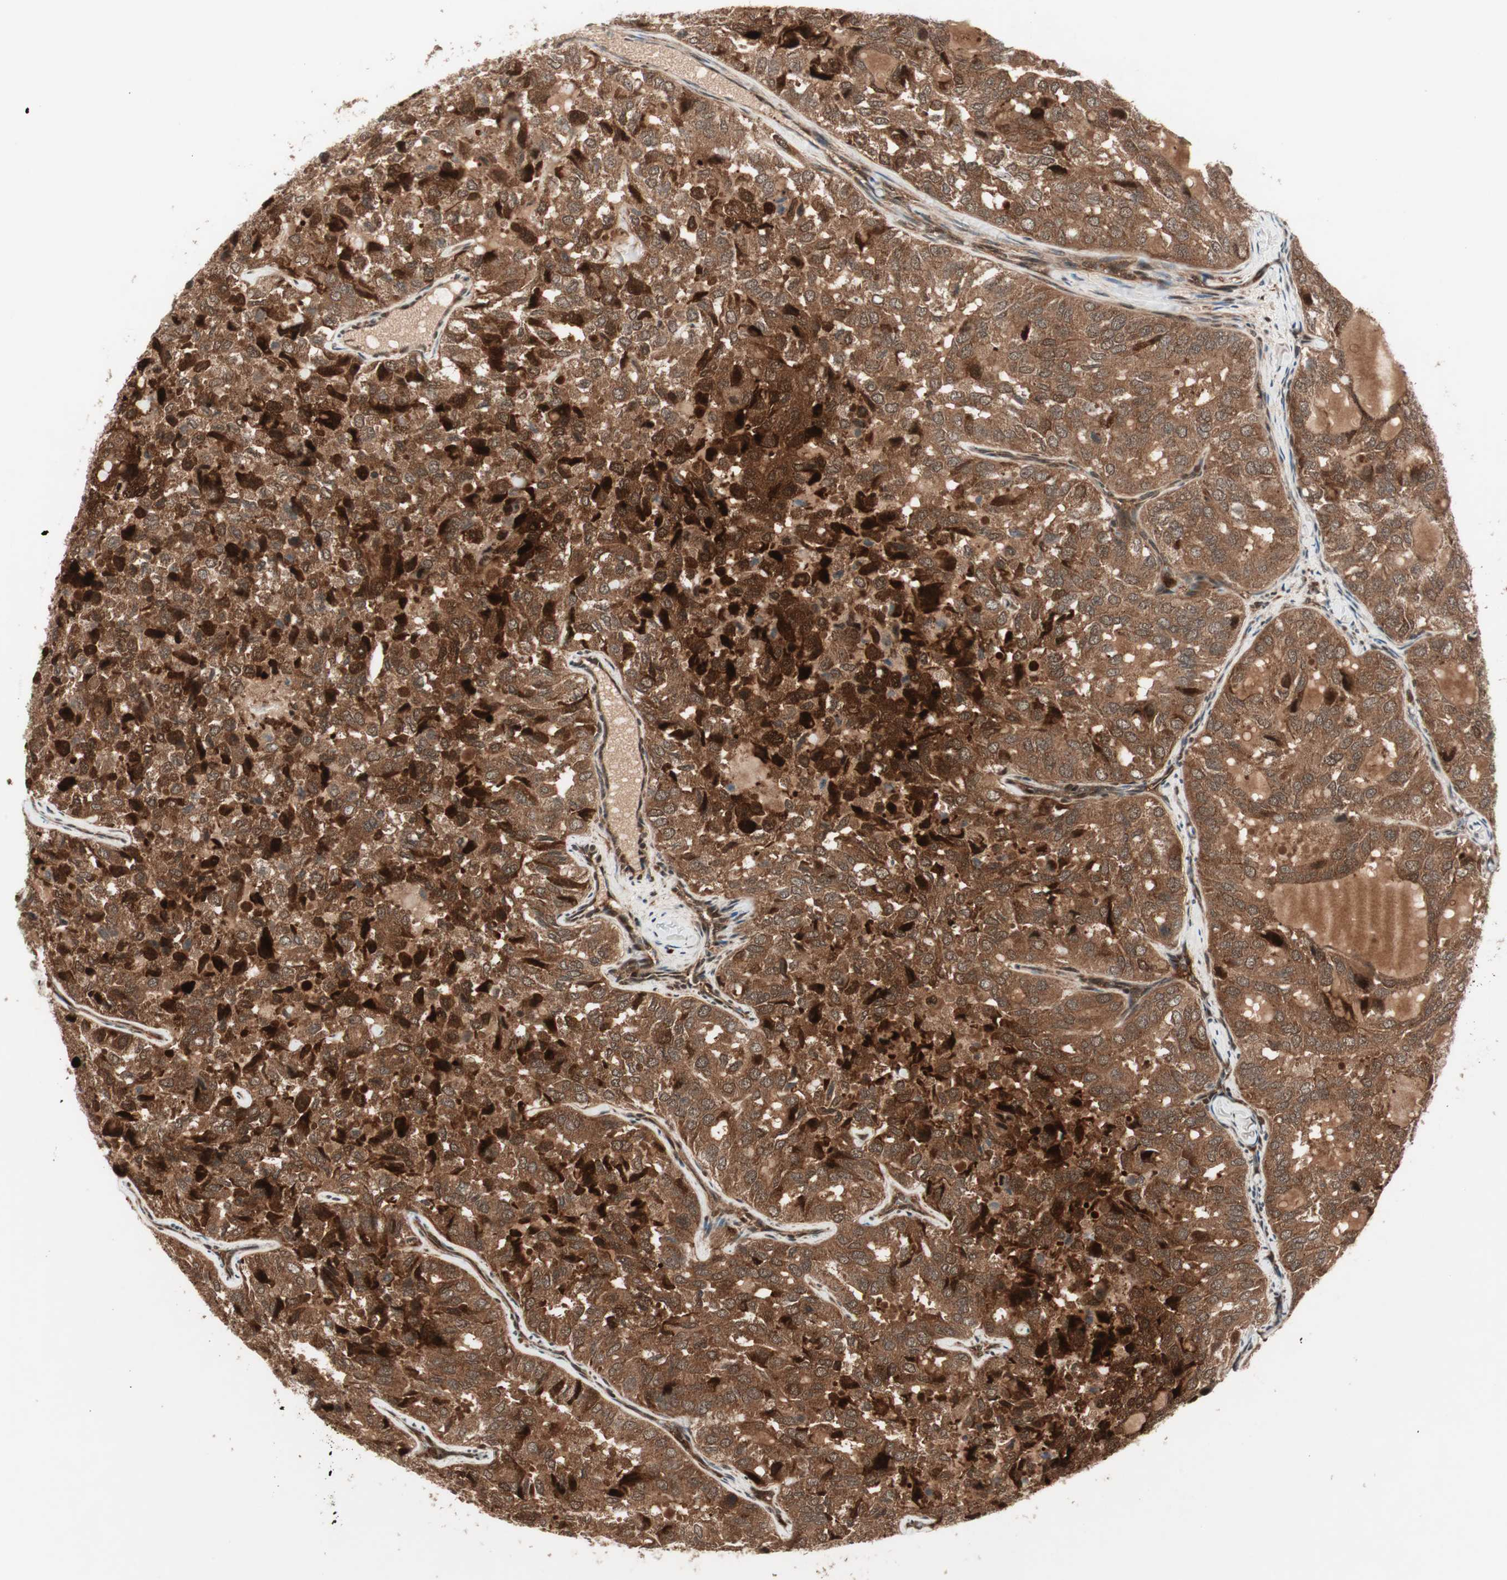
{"staining": {"intensity": "strong", "quantity": ">75%", "location": "cytoplasmic/membranous"}, "tissue": "thyroid cancer", "cell_type": "Tumor cells", "image_type": "cancer", "snomed": [{"axis": "morphology", "description": "Follicular adenoma carcinoma, NOS"}, {"axis": "topography", "description": "Thyroid gland"}], "caption": "Human thyroid follicular adenoma carcinoma stained for a protein (brown) displays strong cytoplasmic/membranous positive expression in about >75% of tumor cells.", "gene": "PRKG2", "patient": {"sex": "male", "age": 75}}